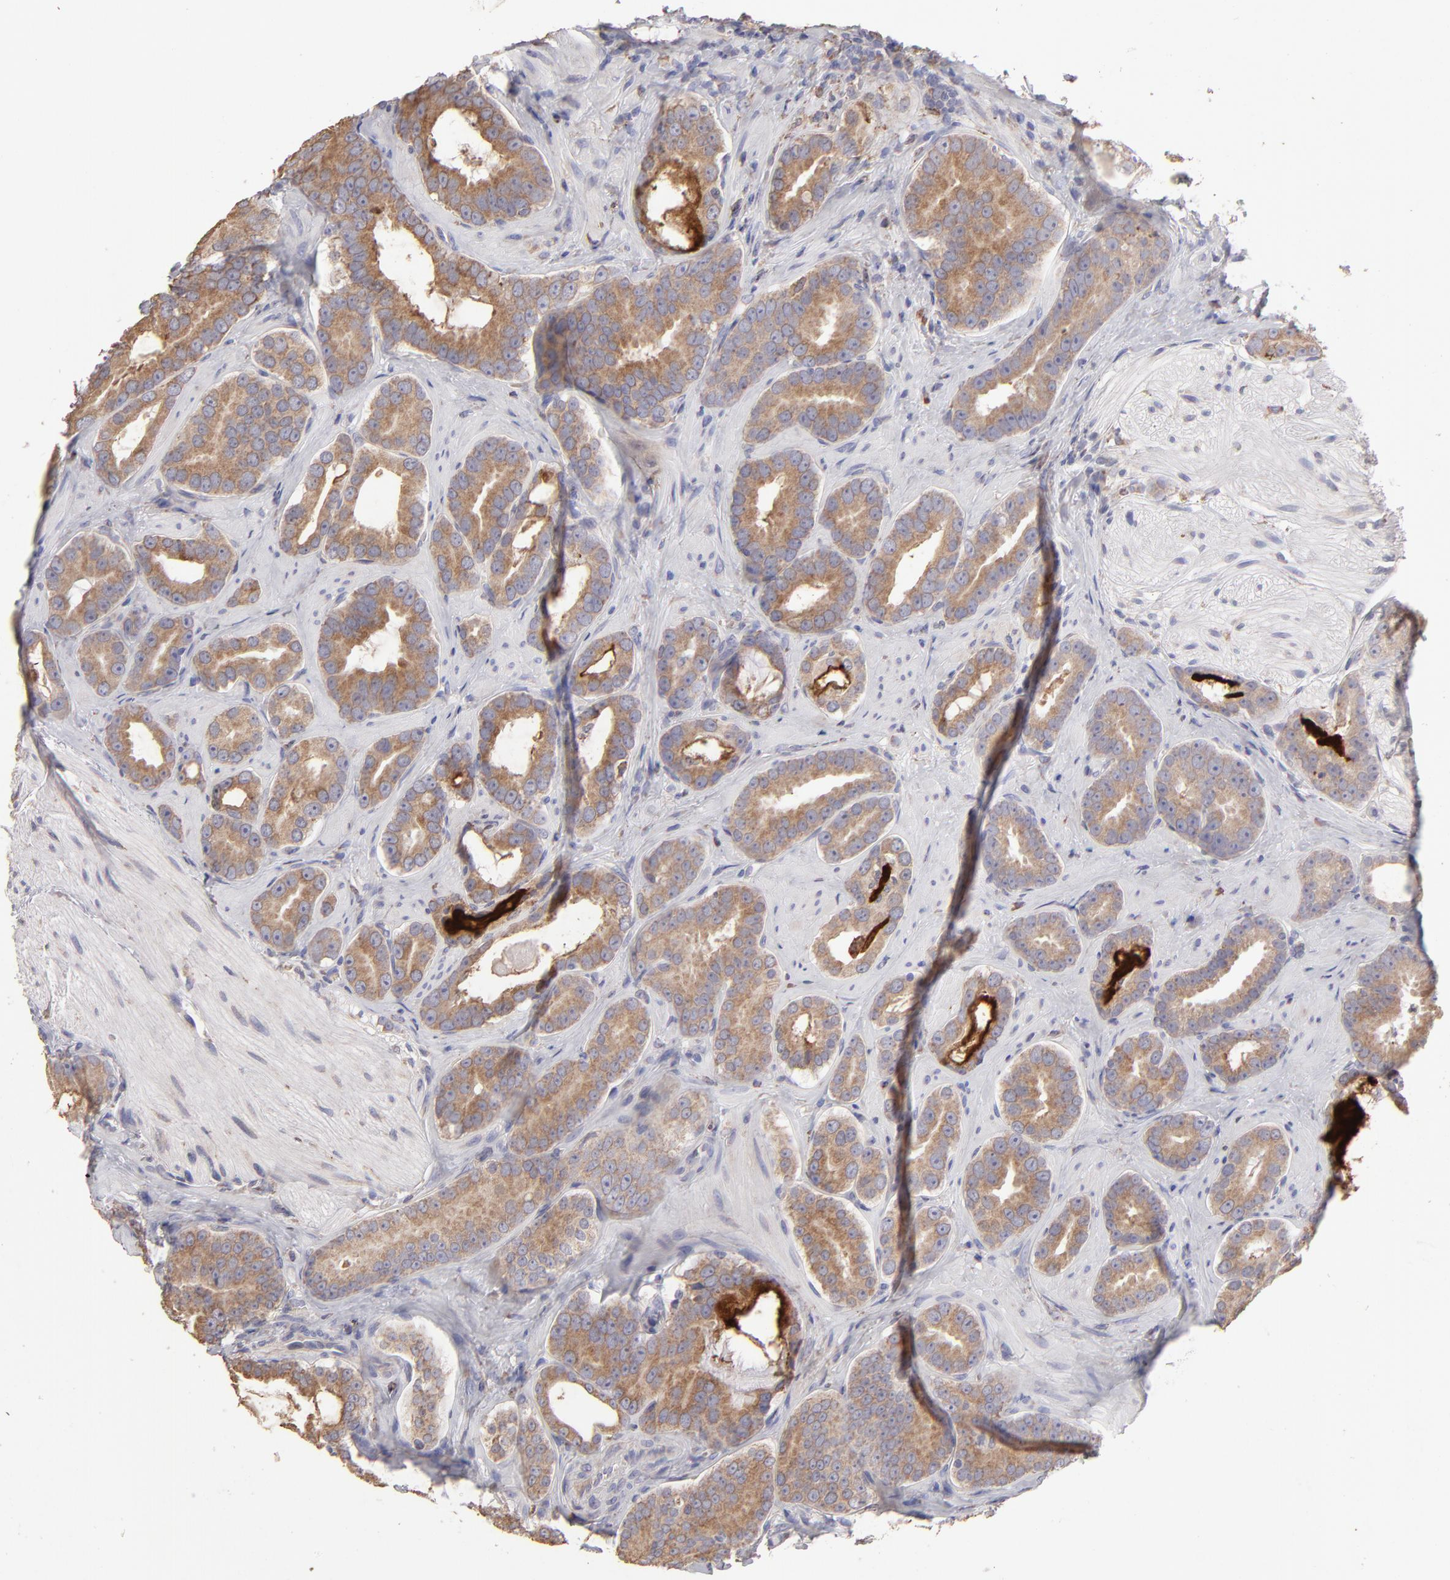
{"staining": {"intensity": "moderate", "quantity": ">75%", "location": "cytoplasmic/membranous"}, "tissue": "prostate cancer", "cell_type": "Tumor cells", "image_type": "cancer", "snomed": [{"axis": "morphology", "description": "Adenocarcinoma, Low grade"}, {"axis": "topography", "description": "Prostate"}], "caption": "This histopathology image shows immunohistochemistry (IHC) staining of human prostate cancer, with medium moderate cytoplasmic/membranous positivity in approximately >75% of tumor cells.", "gene": "CALR", "patient": {"sex": "male", "age": 59}}